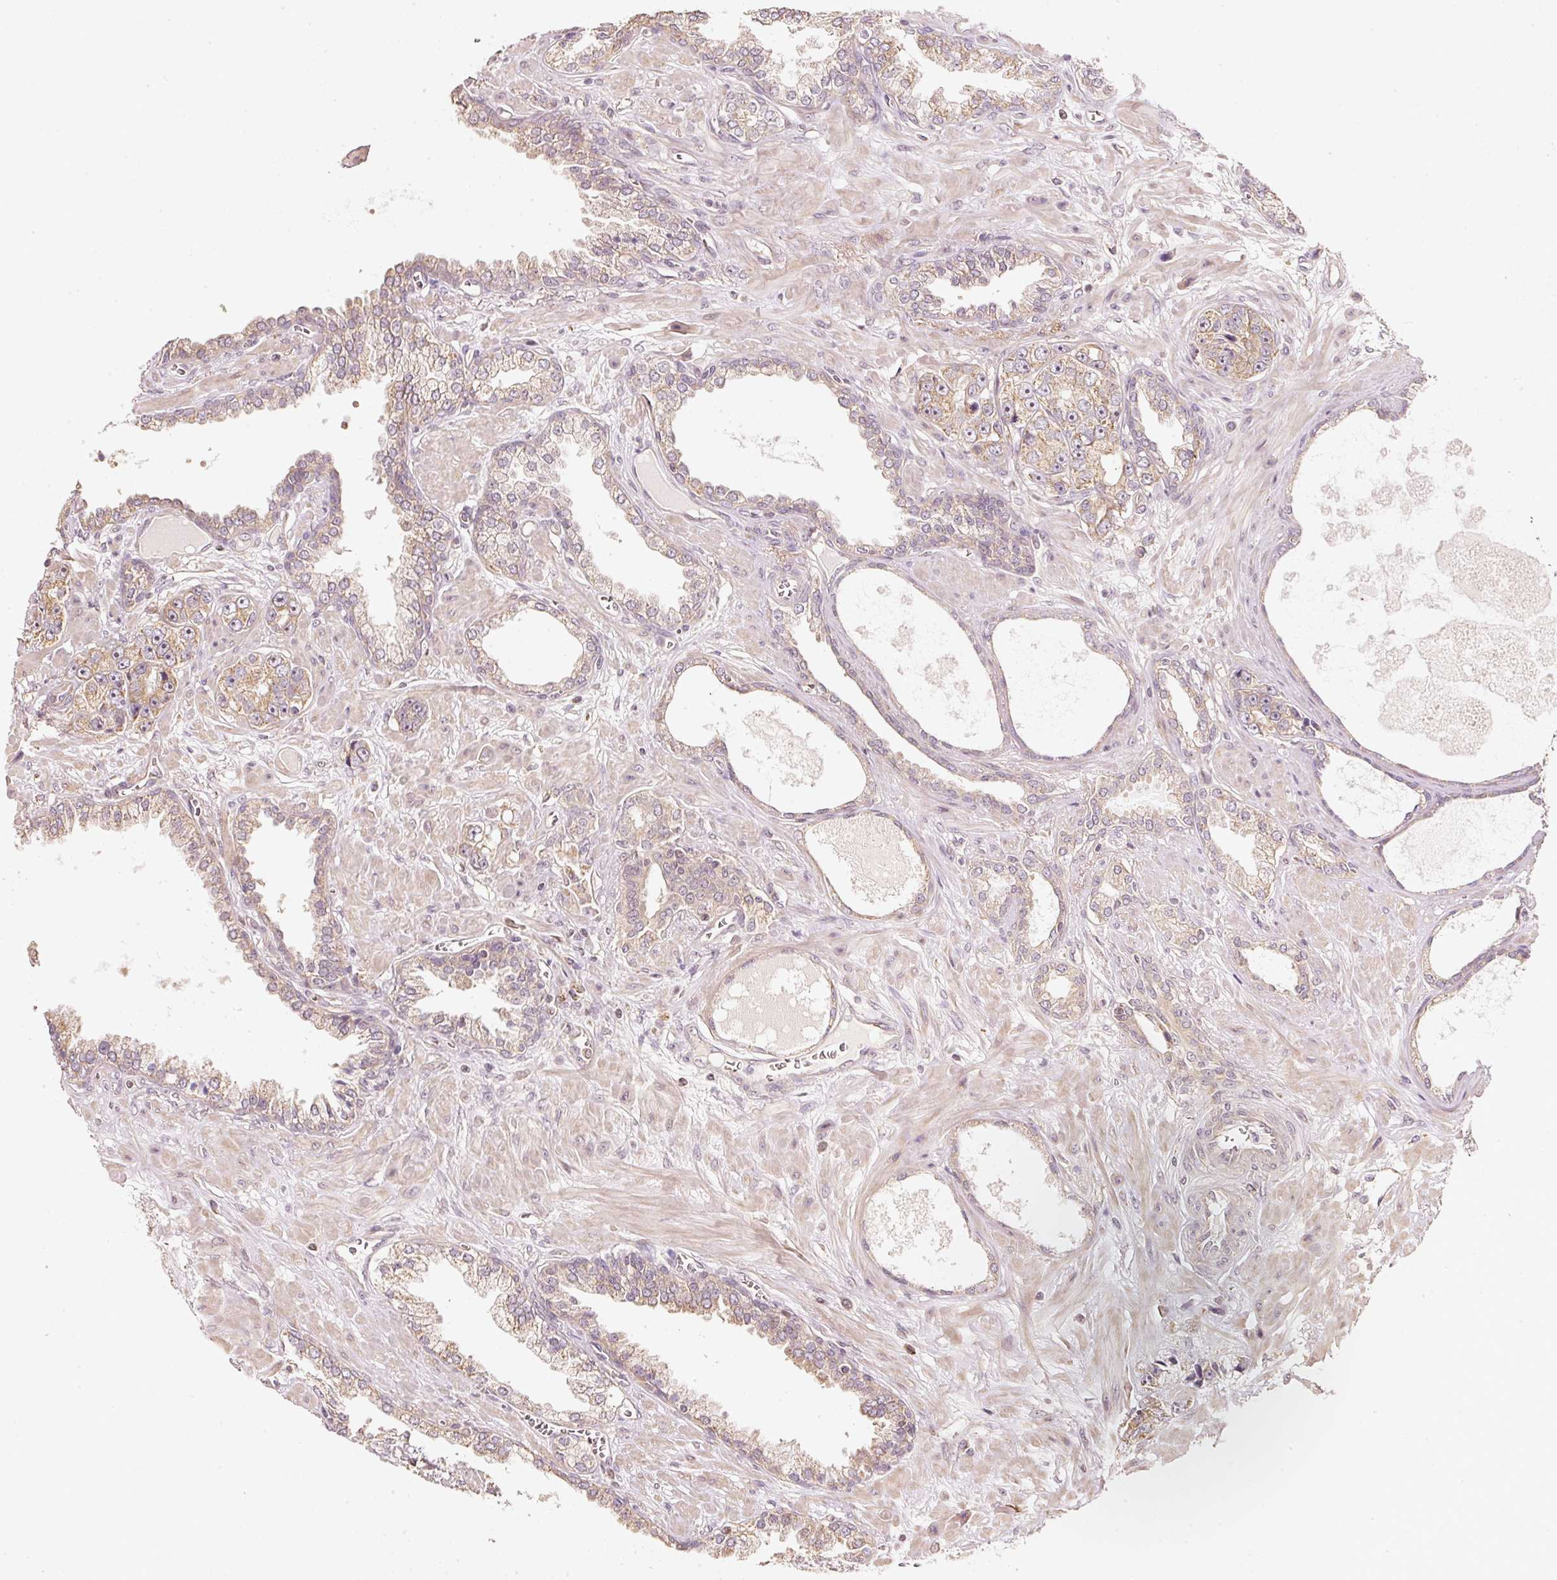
{"staining": {"intensity": "weak", "quantity": ">75%", "location": "cytoplasmic/membranous"}, "tissue": "prostate cancer", "cell_type": "Tumor cells", "image_type": "cancer", "snomed": [{"axis": "morphology", "description": "Adenocarcinoma, High grade"}, {"axis": "topography", "description": "Prostate"}], "caption": "High-magnification brightfield microscopy of prostate cancer stained with DAB (3,3'-diaminobenzidine) (brown) and counterstained with hematoxylin (blue). tumor cells exhibit weak cytoplasmic/membranous positivity is appreciated in about>75% of cells.", "gene": "RAB35", "patient": {"sex": "male", "age": 71}}